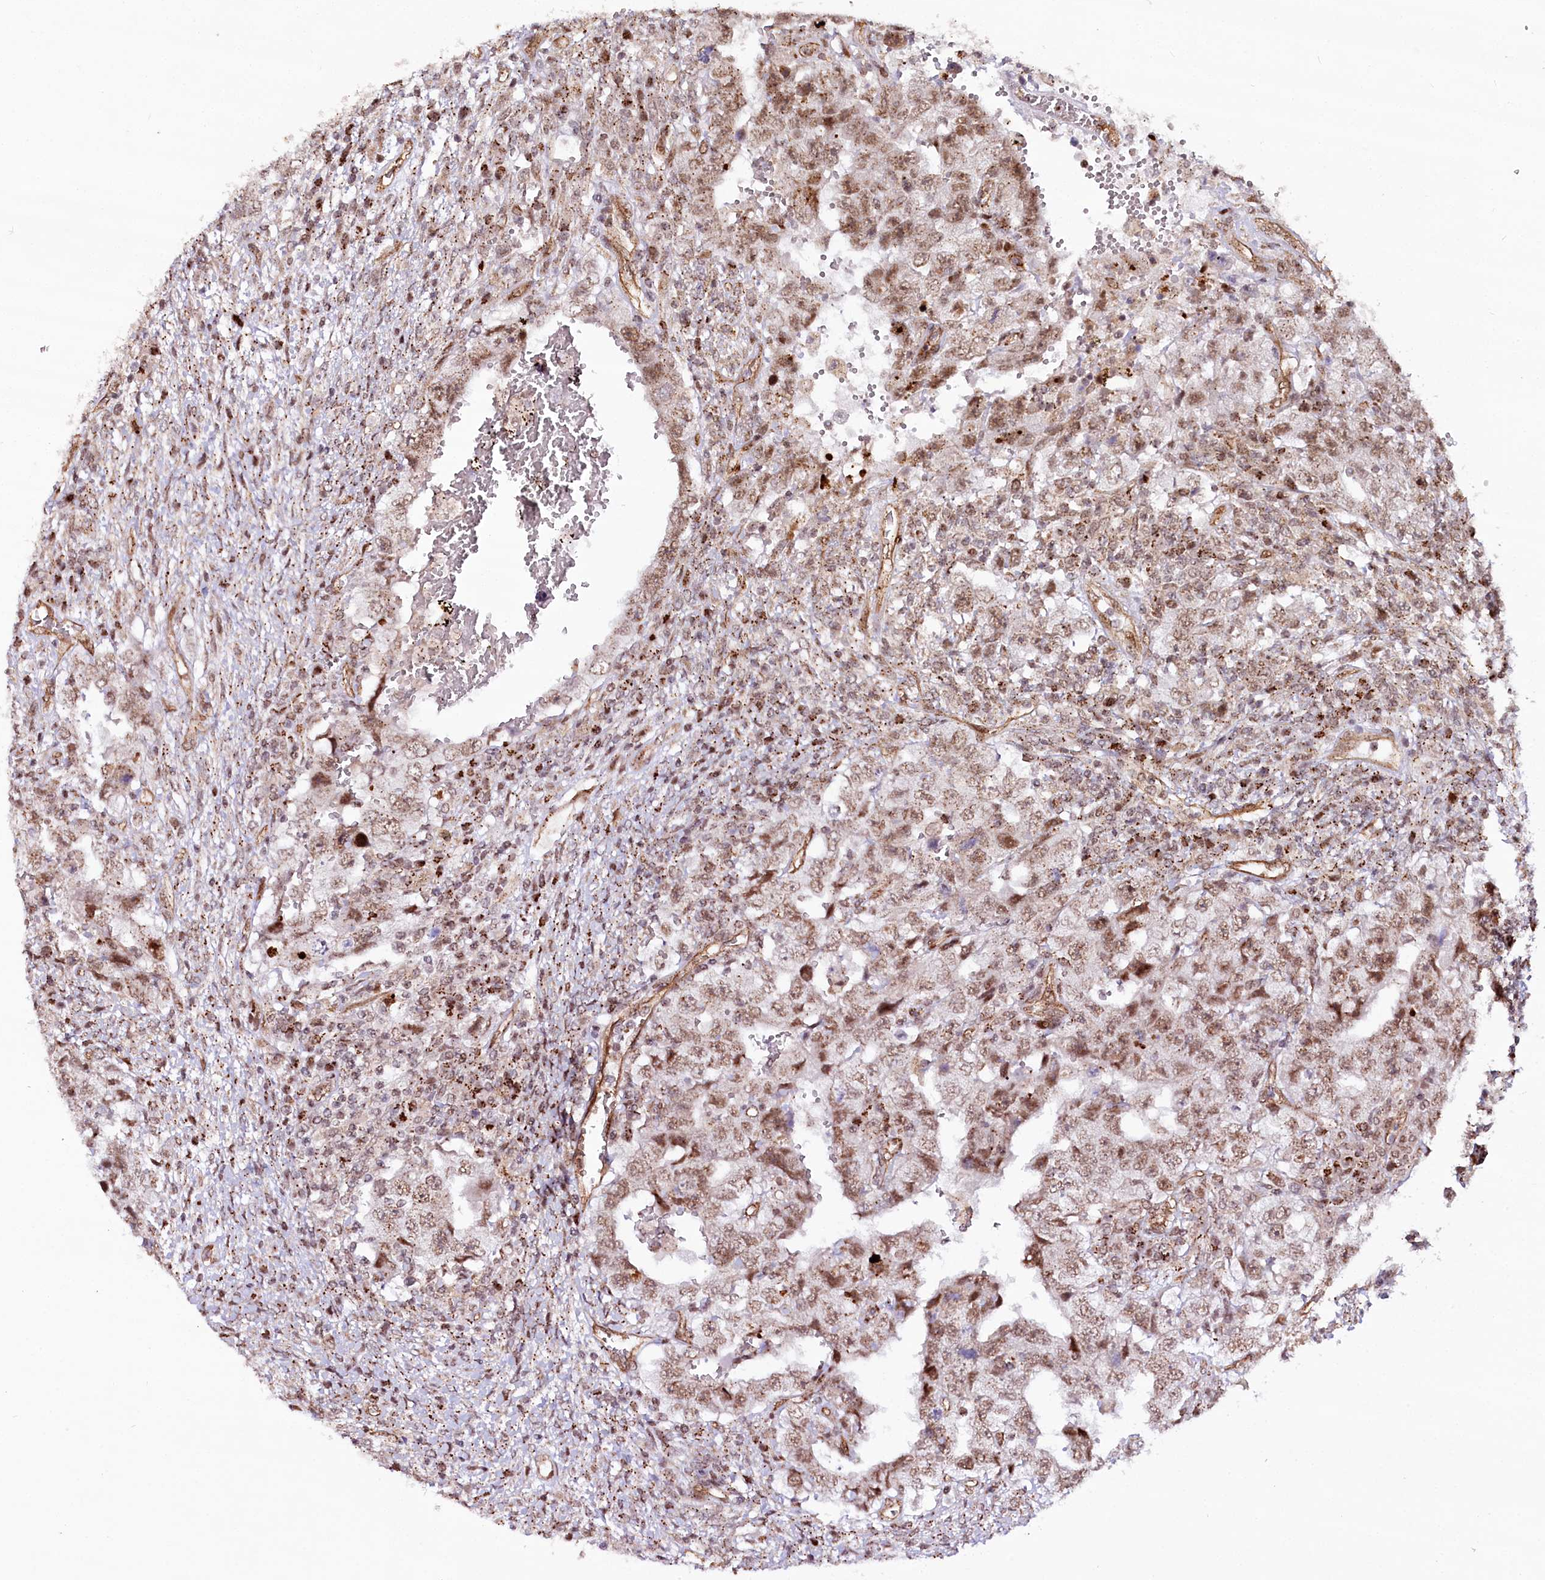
{"staining": {"intensity": "moderate", "quantity": ">75%", "location": "nuclear"}, "tissue": "testis cancer", "cell_type": "Tumor cells", "image_type": "cancer", "snomed": [{"axis": "morphology", "description": "Carcinoma, Embryonal, NOS"}, {"axis": "topography", "description": "Testis"}], "caption": "Immunohistochemistry (IHC) (DAB (3,3'-diaminobenzidine)) staining of human testis embryonal carcinoma displays moderate nuclear protein expression in approximately >75% of tumor cells.", "gene": "COPG1", "patient": {"sex": "male", "age": 26}}